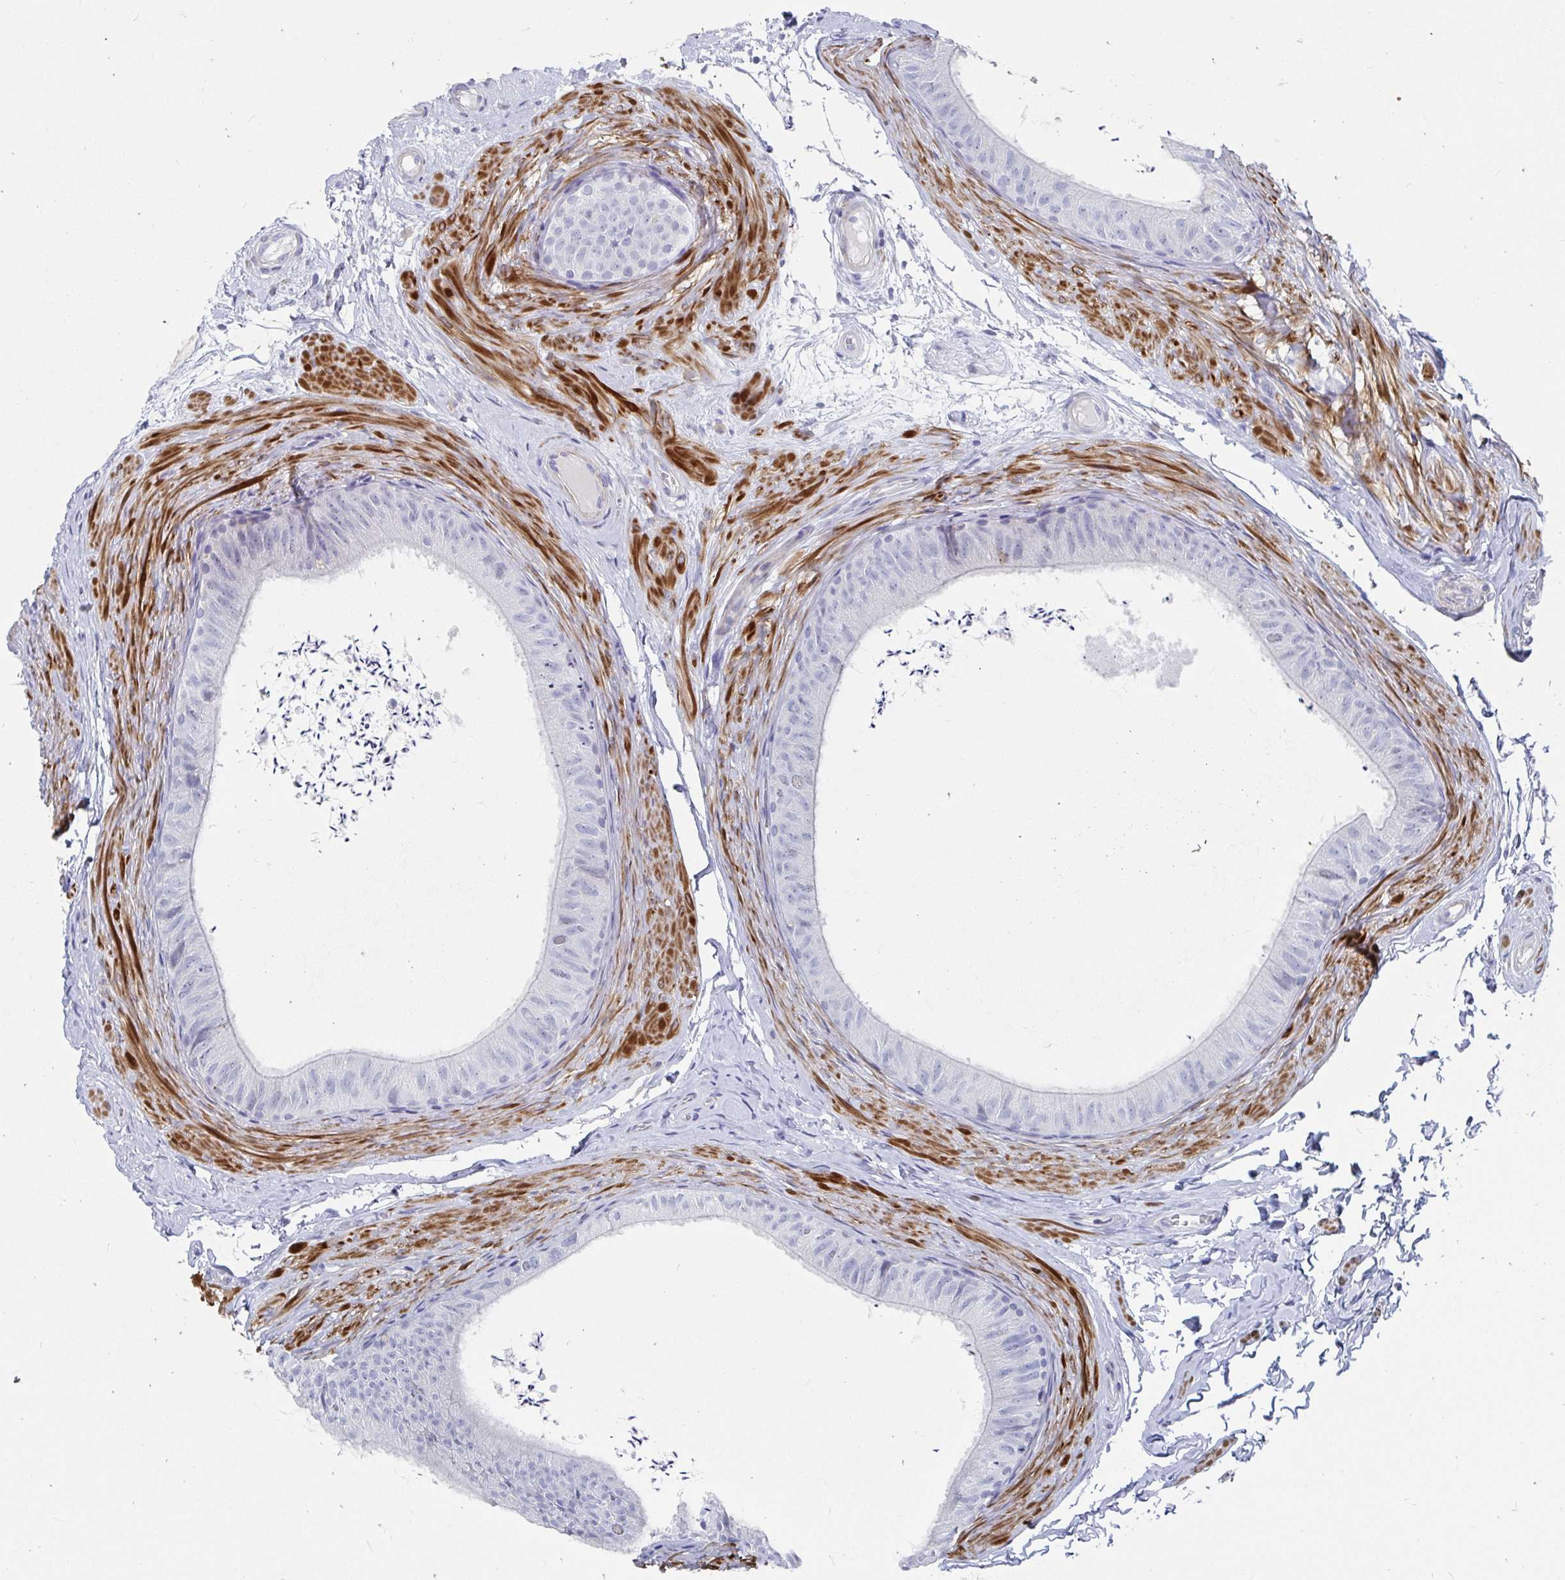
{"staining": {"intensity": "negative", "quantity": "none", "location": "none"}, "tissue": "epididymis", "cell_type": "Glandular cells", "image_type": "normal", "snomed": [{"axis": "morphology", "description": "Normal tissue, NOS"}, {"axis": "topography", "description": "Epididymis, spermatic cord, NOS"}, {"axis": "topography", "description": "Epididymis"}, {"axis": "topography", "description": "Peripheral nerve tissue"}], "caption": "A high-resolution image shows immunohistochemistry staining of benign epididymis, which exhibits no significant expression in glandular cells.", "gene": "ZFP82", "patient": {"sex": "male", "age": 29}}